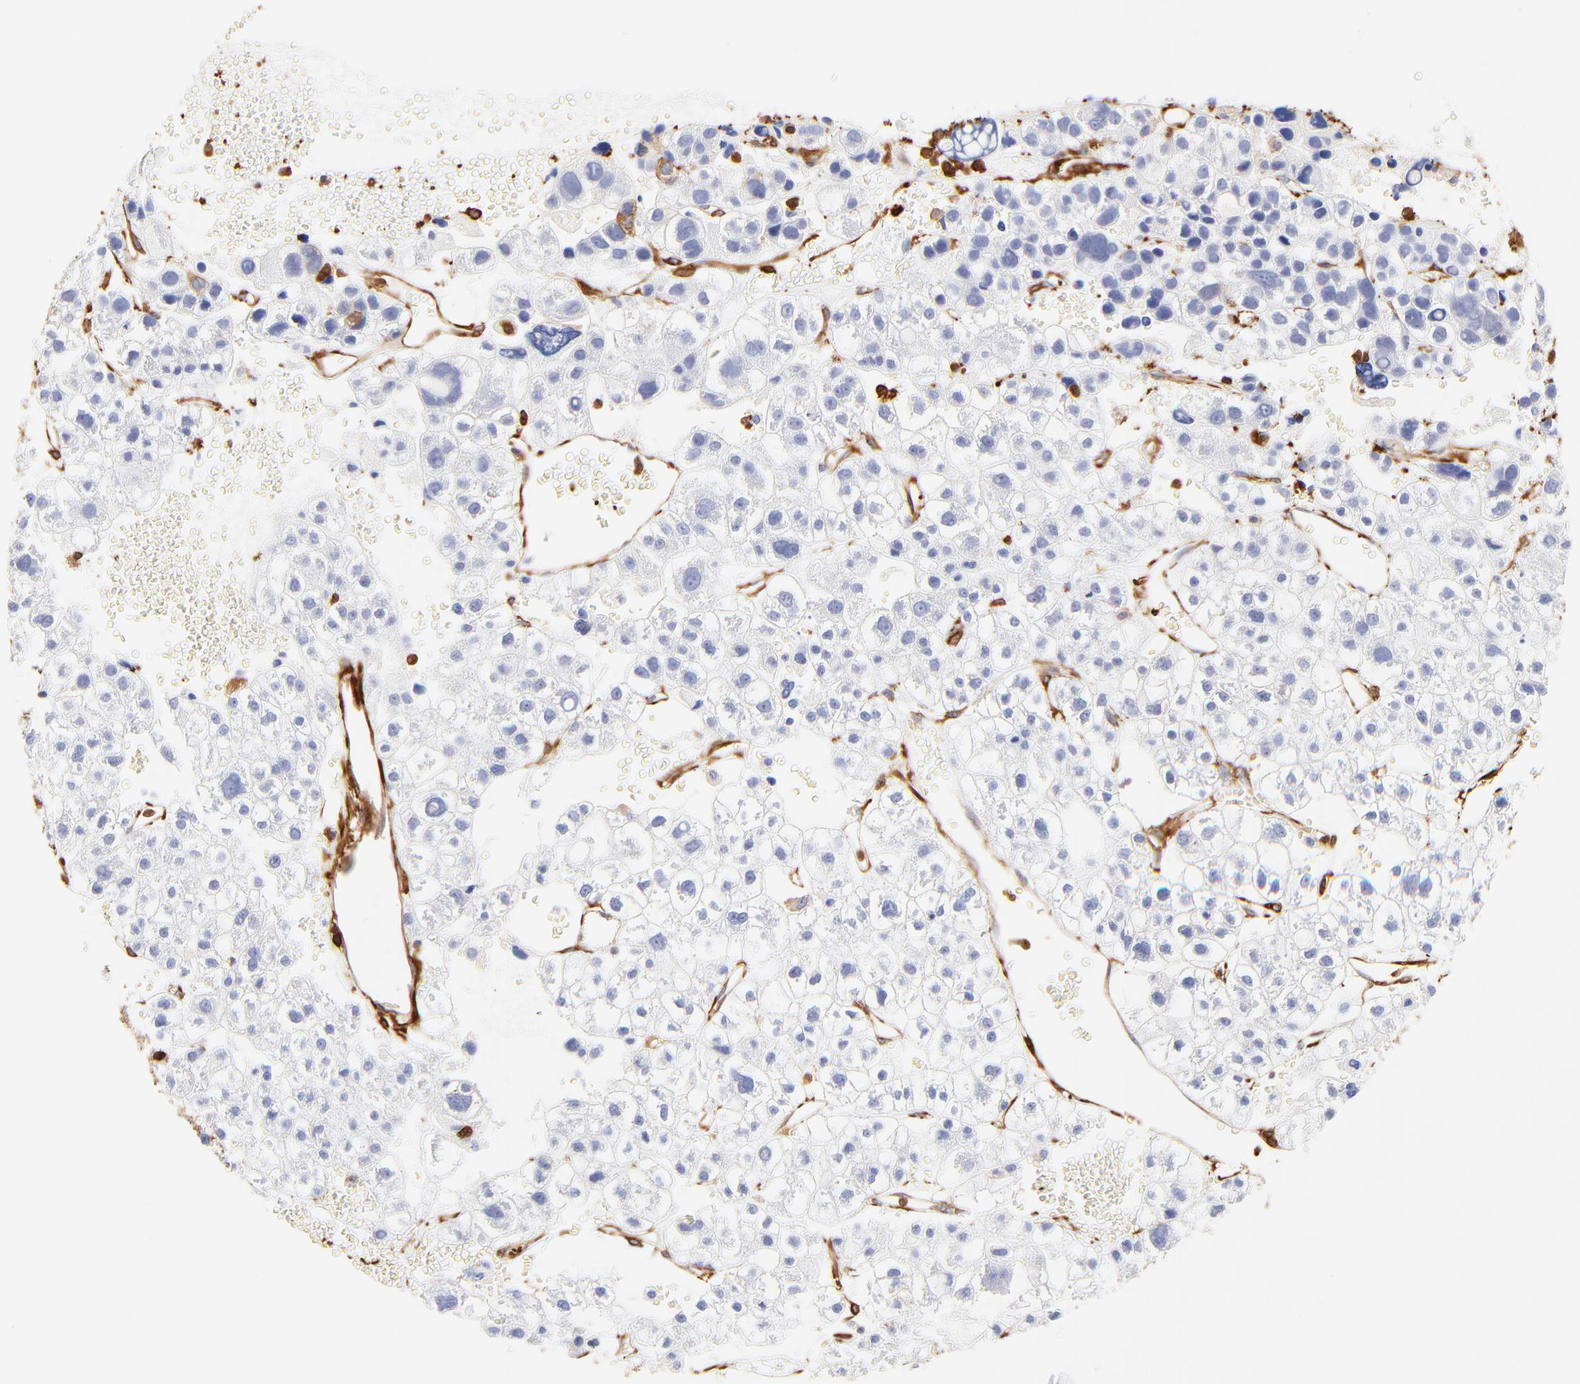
{"staining": {"intensity": "negative", "quantity": "none", "location": "none"}, "tissue": "liver cancer", "cell_type": "Tumor cells", "image_type": "cancer", "snomed": [{"axis": "morphology", "description": "Carcinoma, Hepatocellular, NOS"}, {"axis": "topography", "description": "Liver"}], "caption": "Liver hepatocellular carcinoma was stained to show a protein in brown. There is no significant expression in tumor cells. (Immunohistochemistry (ihc), brightfield microscopy, high magnification).", "gene": "FLNA", "patient": {"sex": "female", "age": 85}}